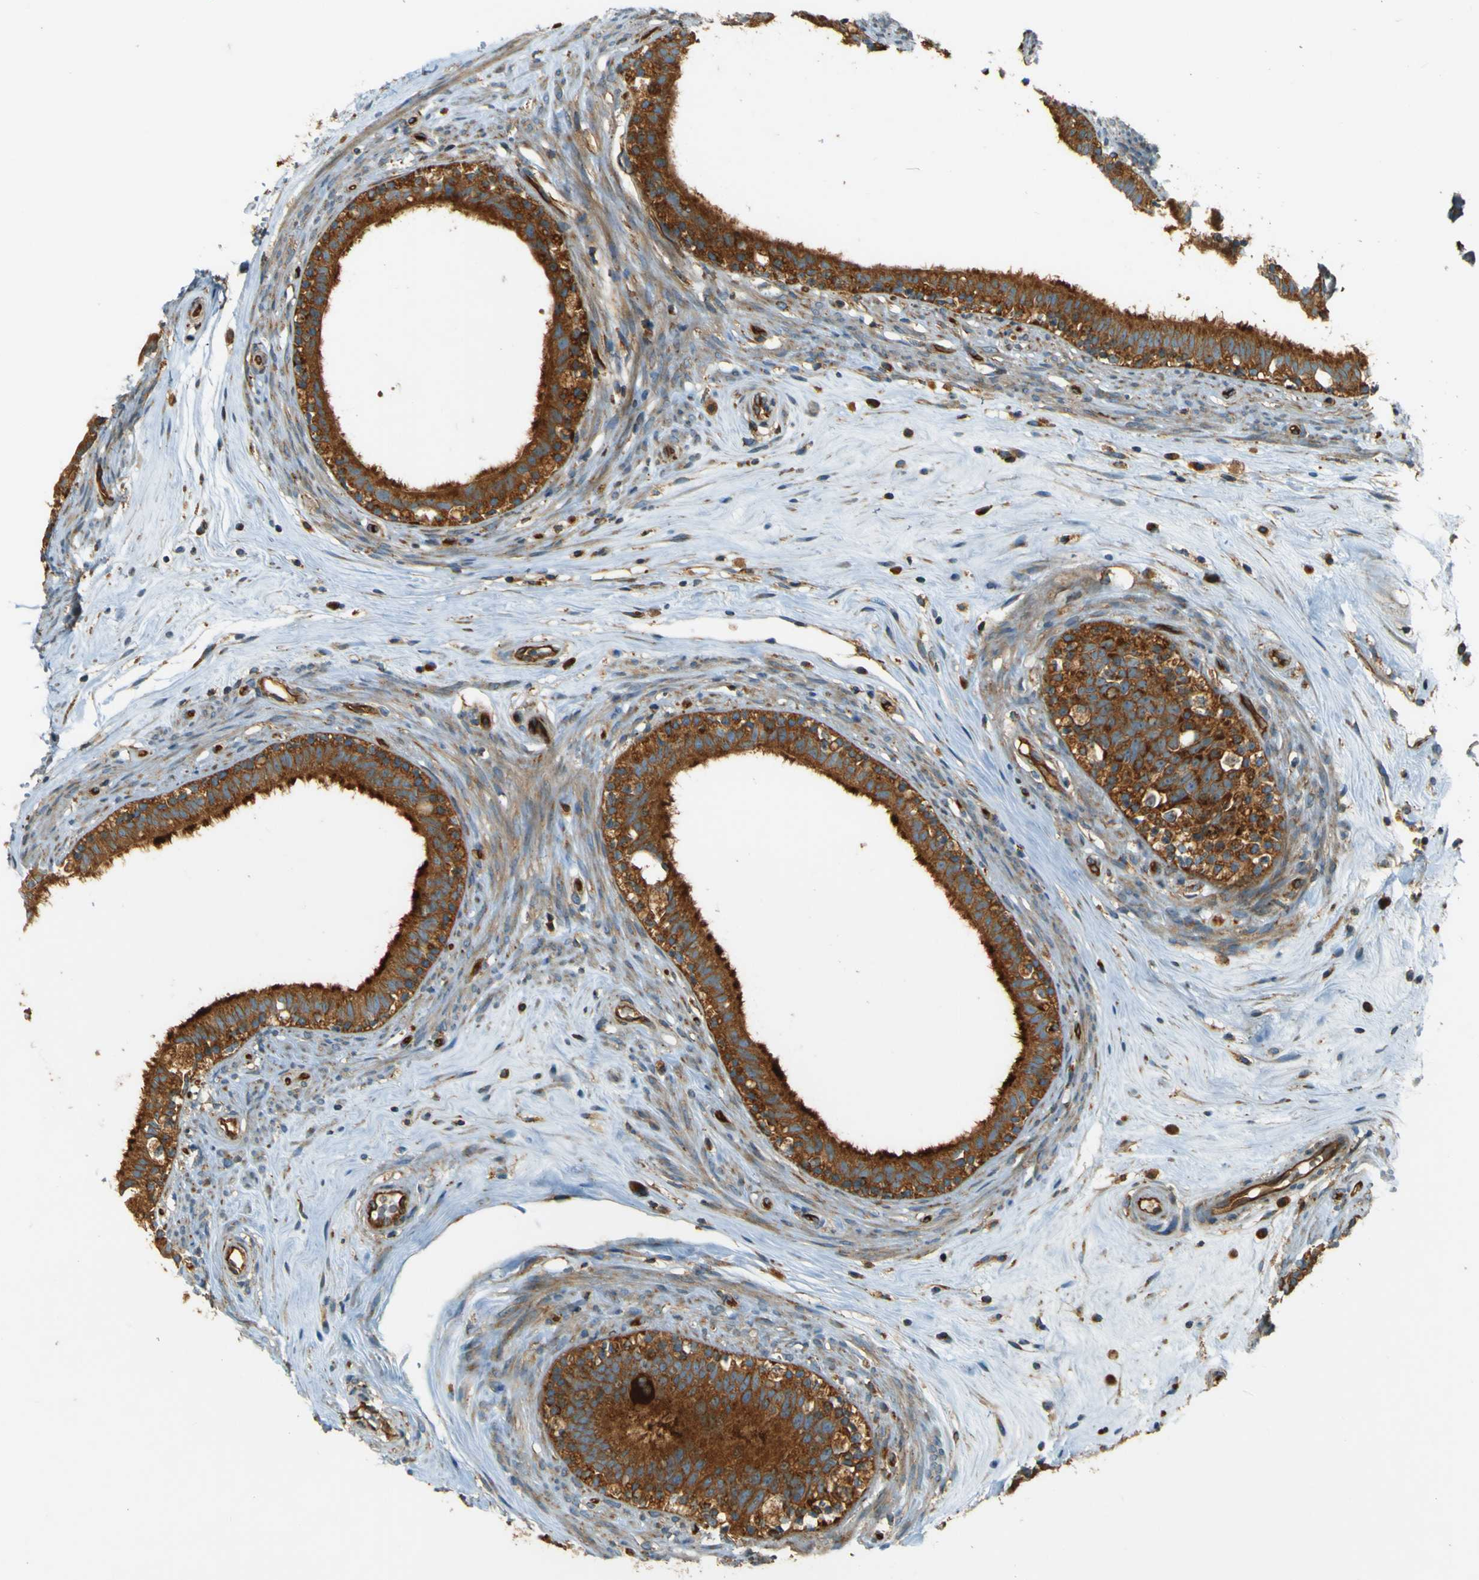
{"staining": {"intensity": "strong", "quantity": ">75%", "location": "cytoplasmic/membranous"}, "tissue": "epididymis", "cell_type": "Glandular cells", "image_type": "normal", "snomed": [{"axis": "morphology", "description": "Normal tissue, NOS"}, {"axis": "morphology", "description": "Inflammation, NOS"}, {"axis": "topography", "description": "Epididymis"}], "caption": "Epididymis stained with DAB (3,3'-diaminobenzidine) IHC shows high levels of strong cytoplasmic/membranous expression in approximately >75% of glandular cells. (DAB (3,3'-diaminobenzidine) IHC with brightfield microscopy, high magnification).", "gene": "DNAJC5", "patient": {"sex": "male", "age": 84}}